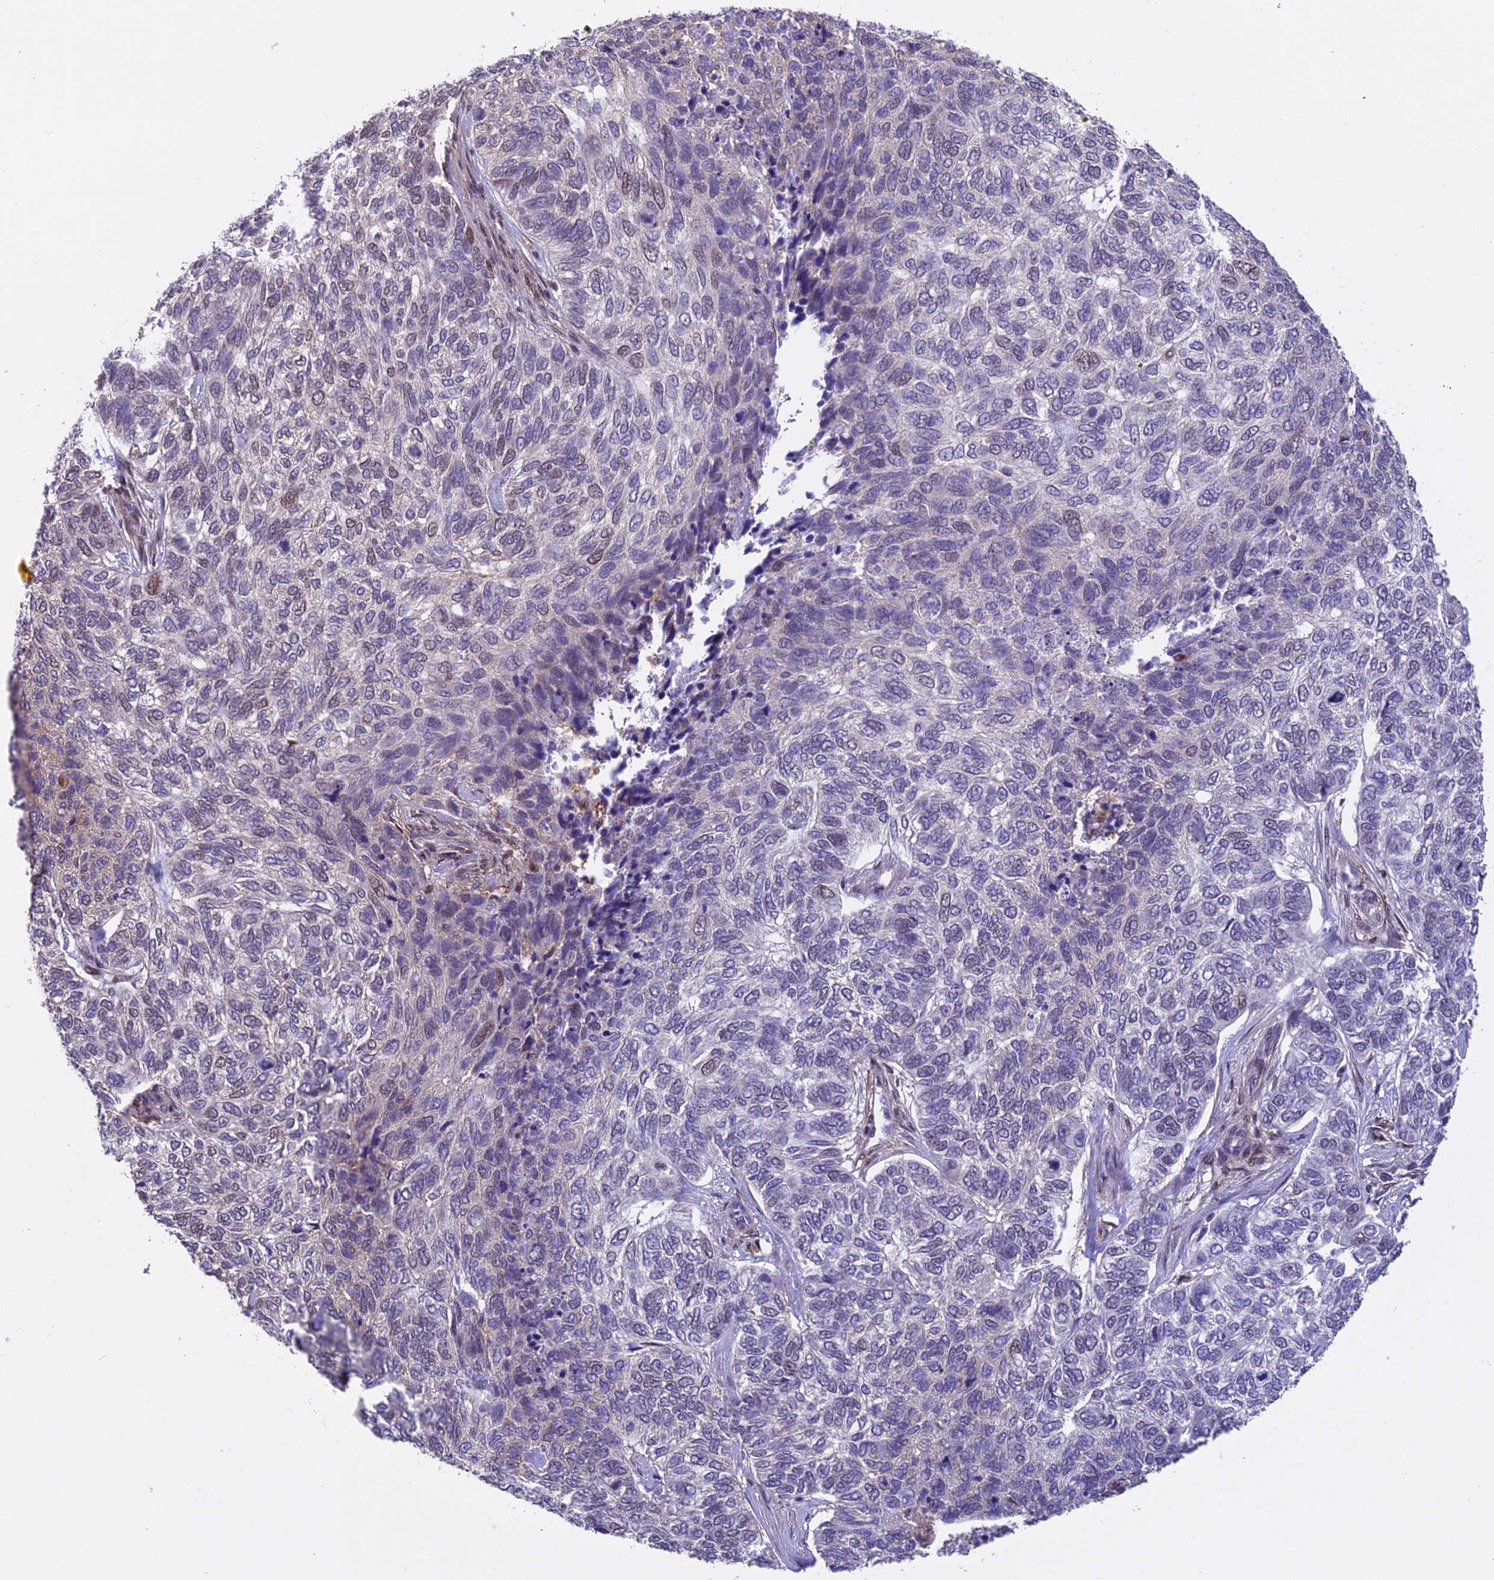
{"staining": {"intensity": "moderate", "quantity": "<25%", "location": "nuclear"}, "tissue": "skin cancer", "cell_type": "Tumor cells", "image_type": "cancer", "snomed": [{"axis": "morphology", "description": "Basal cell carcinoma"}, {"axis": "topography", "description": "Skin"}], "caption": "Protein expression analysis of human skin basal cell carcinoma reveals moderate nuclear staining in about <25% of tumor cells.", "gene": "MIS12", "patient": {"sex": "female", "age": 65}}